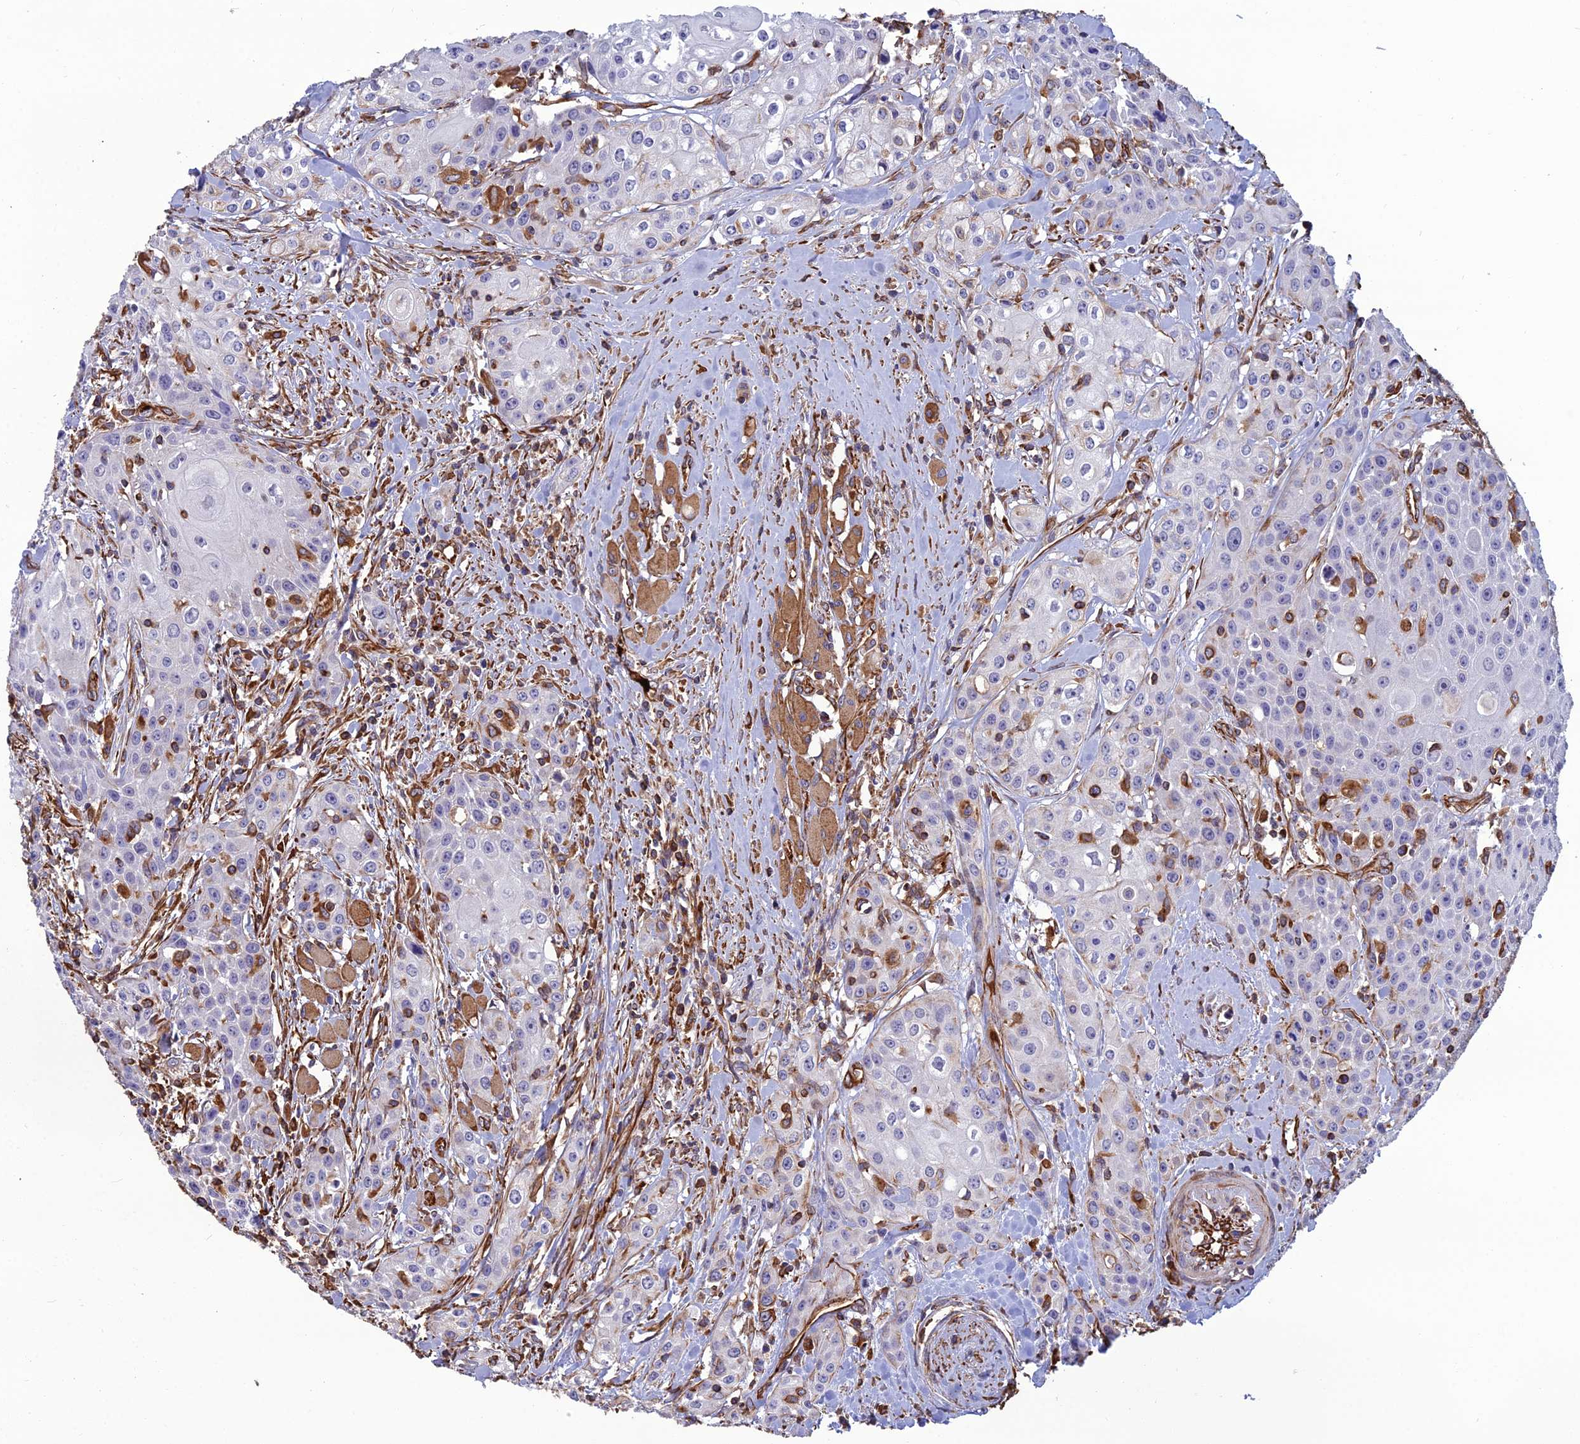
{"staining": {"intensity": "moderate", "quantity": "<25%", "location": "cytoplasmic/membranous"}, "tissue": "head and neck cancer", "cell_type": "Tumor cells", "image_type": "cancer", "snomed": [{"axis": "morphology", "description": "Squamous cell carcinoma, NOS"}, {"axis": "topography", "description": "Oral tissue"}, {"axis": "topography", "description": "Head-Neck"}], "caption": "A brown stain highlights moderate cytoplasmic/membranous positivity of a protein in head and neck cancer tumor cells.", "gene": "PSMD11", "patient": {"sex": "female", "age": 82}}